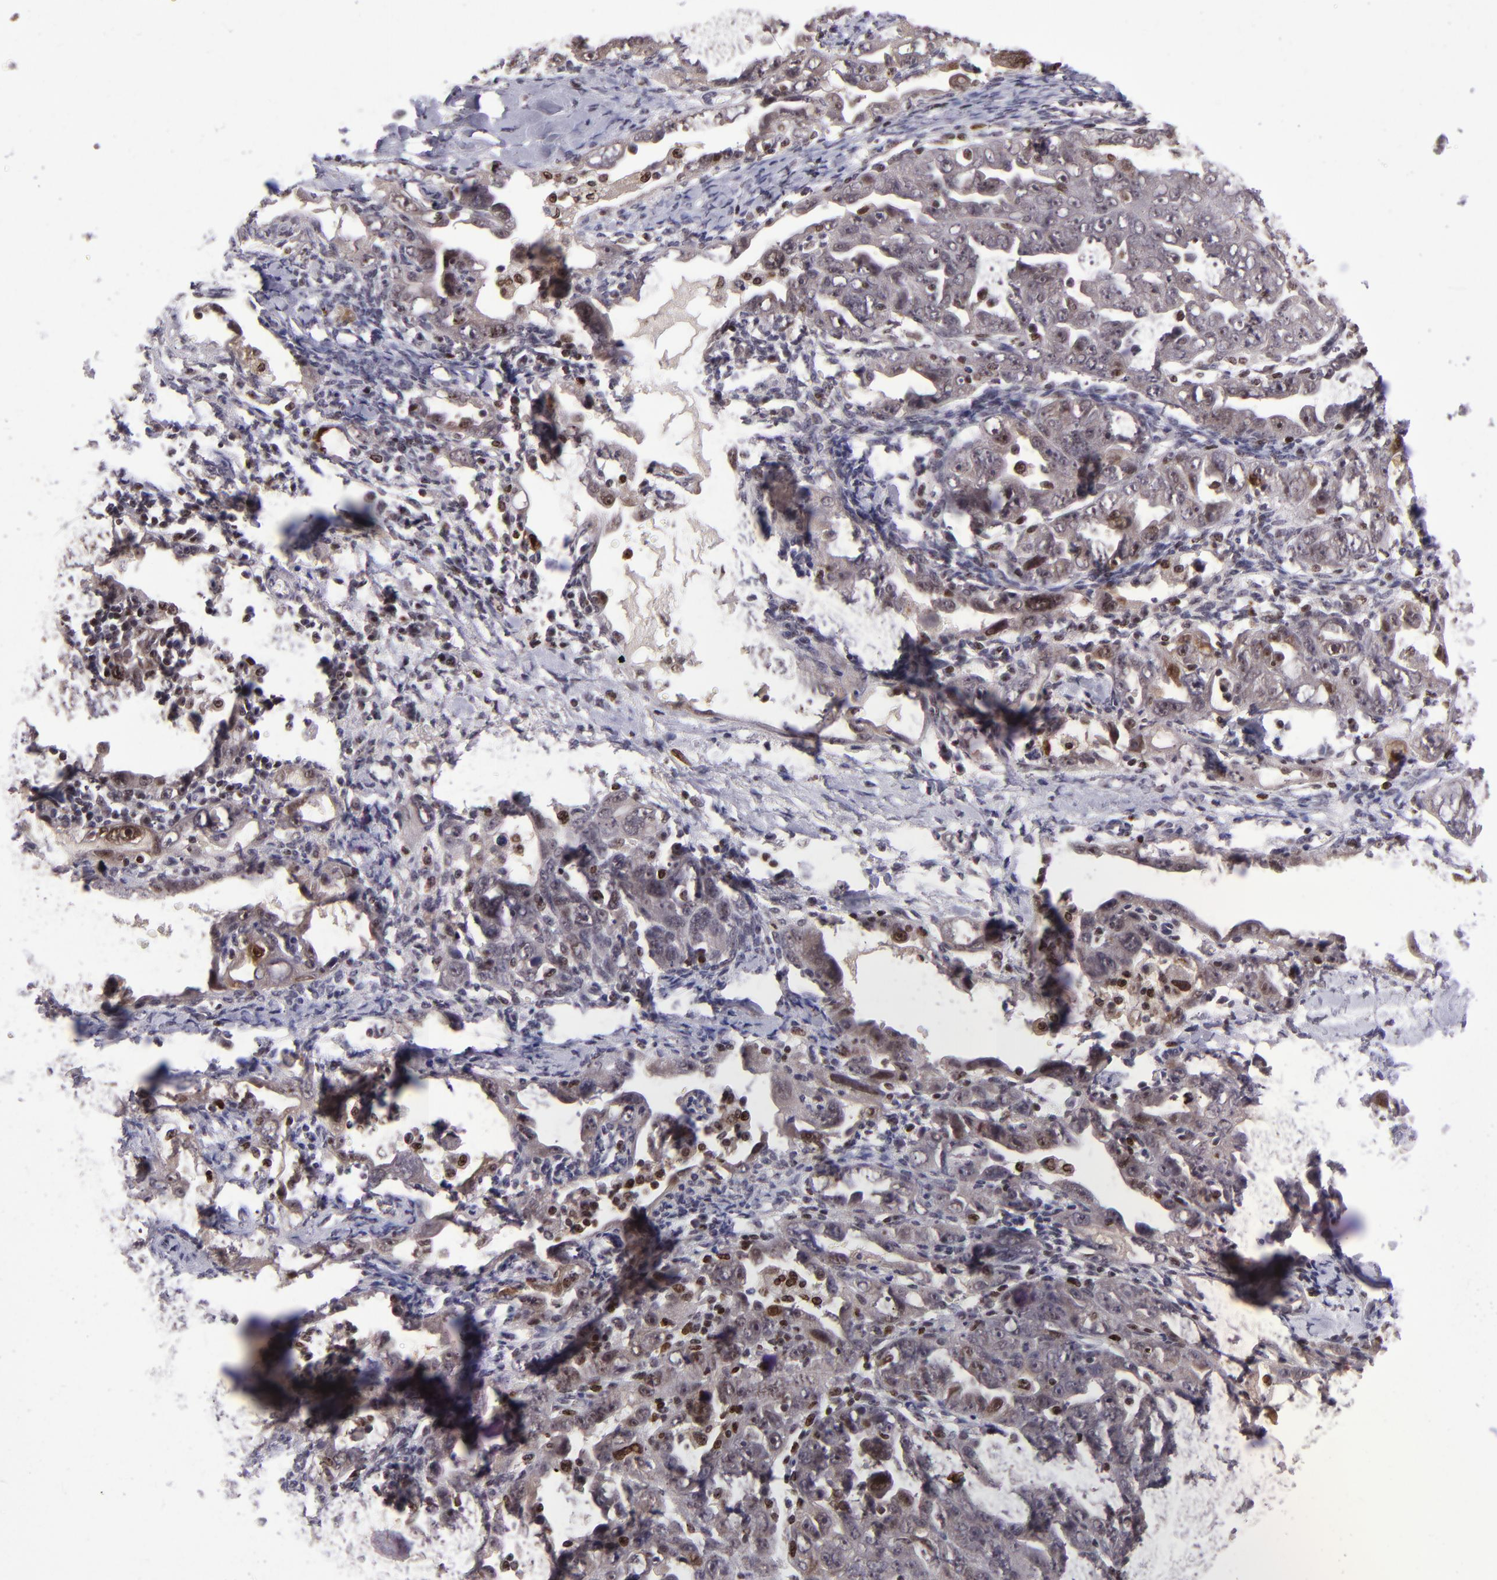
{"staining": {"intensity": "moderate", "quantity": ">75%", "location": "cytoplasmic/membranous,nuclear"}, "tissue": "ovarian cancer", "cell_type": "Tumor cells", "image_type": "cancer", "snomed": [{"axis": "morphology", "description": "Cystadenocarcinoma, serous, NOS"}, {"axis": "topography", "description": "Ovary"}], "caption": "Ovarian cancer stained with DAB immunohistochemistry reveals medium levels of moderate cytoplasmic/membranous and nuclear positivity in approximately >75% of tumor cells.", "gene": "PCNX4", "patient": {"sex": "female", "age": 66}}